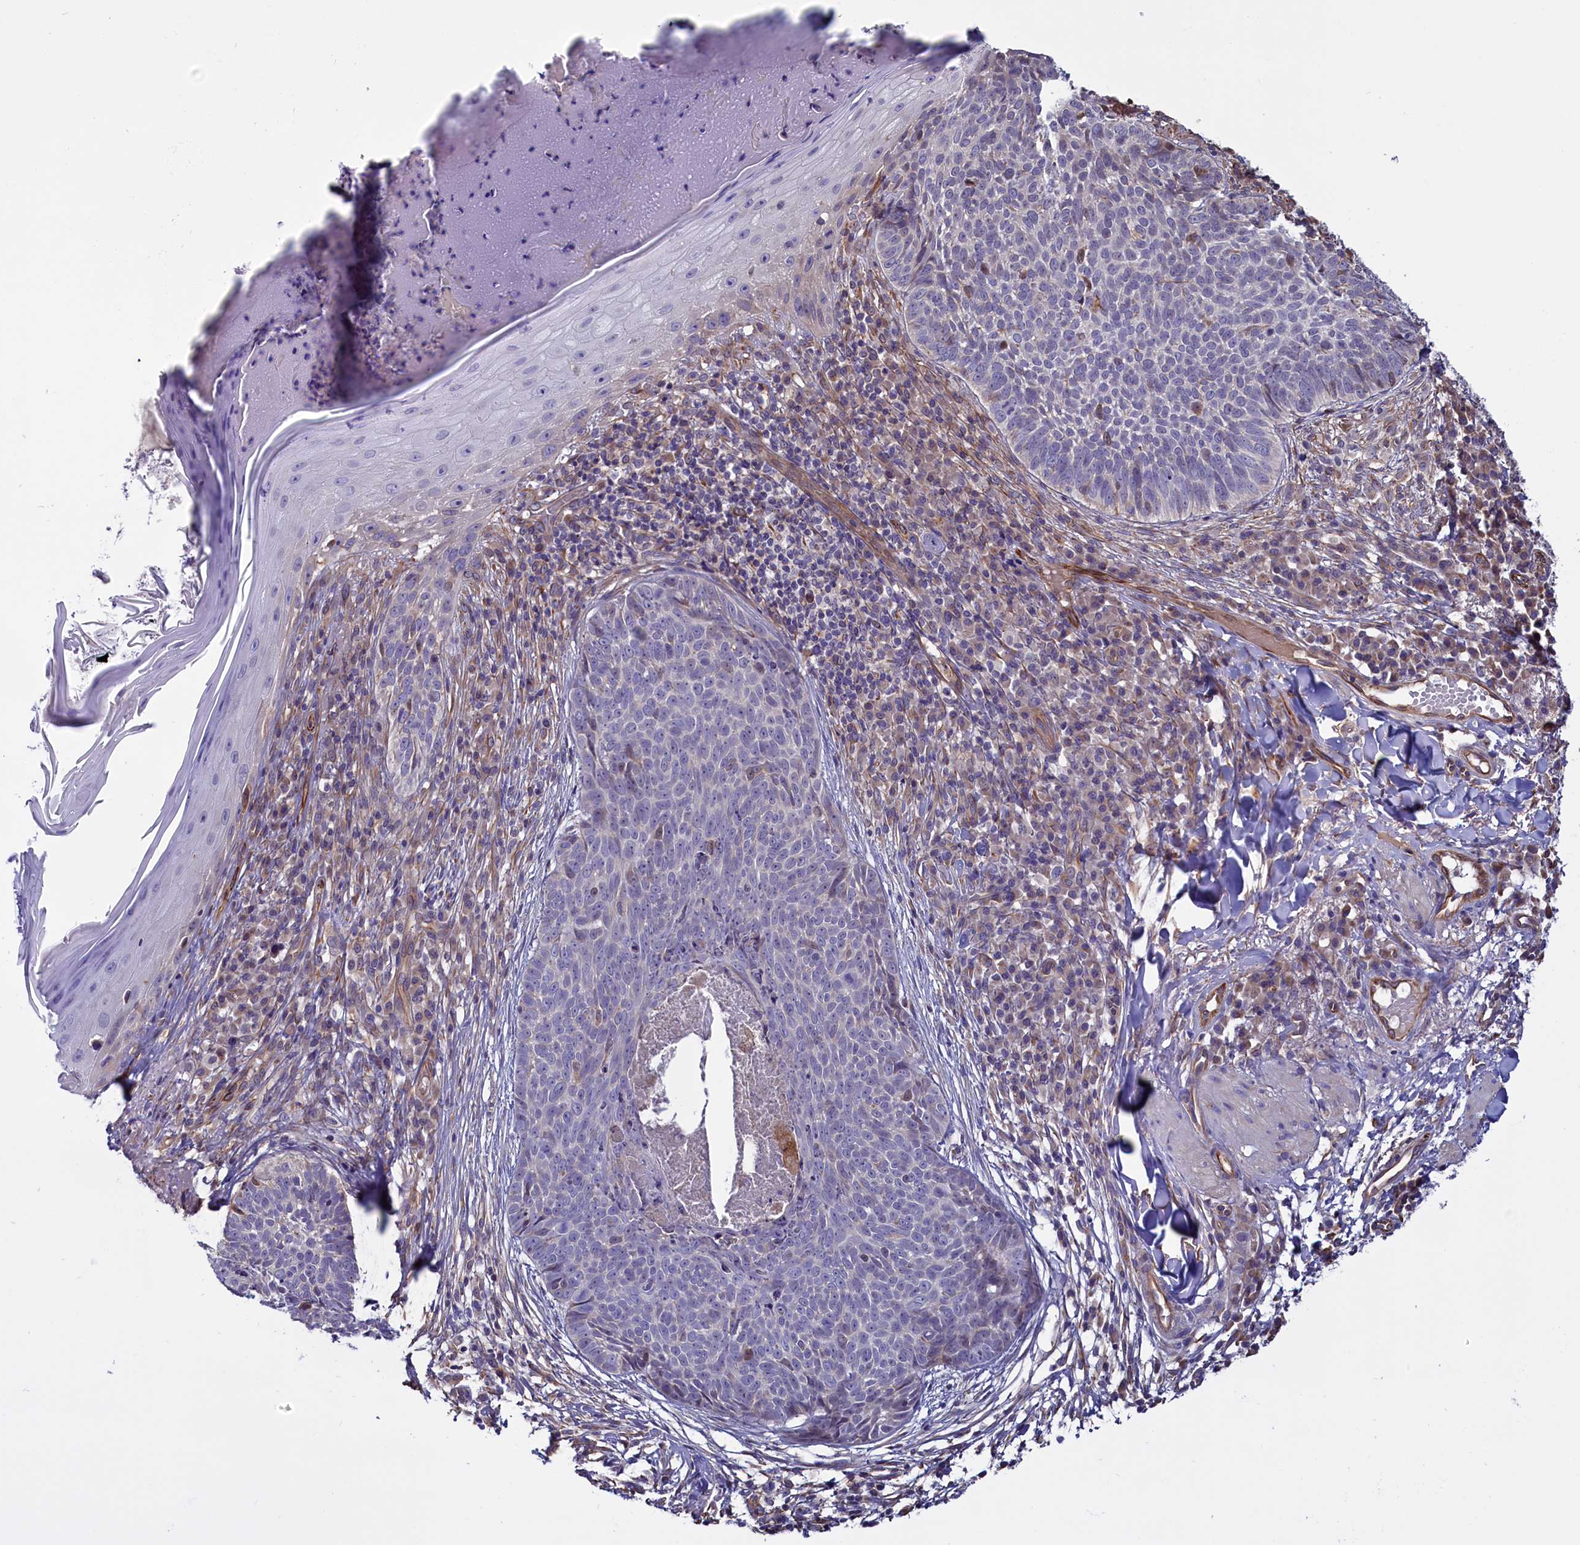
{"staining": {"intensity": "negative", "quantity": "none", "location": "none"}, "tissue": "skin cancer", "cell_type": "Tumor cells", "image_type": "cancer", "snomed": [{"axis": "morphology", "description": "Basal cell carcinoma"}, {"axis": "topography", "description": "Skin"}], "caption": "Skin basal cell carcinoma was stained to show a protein in brown. There is no significant staining in tumor cells. The staining is performed using DAB (3,3'-diaminobenzidine) brown chromogen with nuclei counter-stained in using hematoxylin.", "gene": "PDILT", "patient": {"sex": "female", "age": 61}}